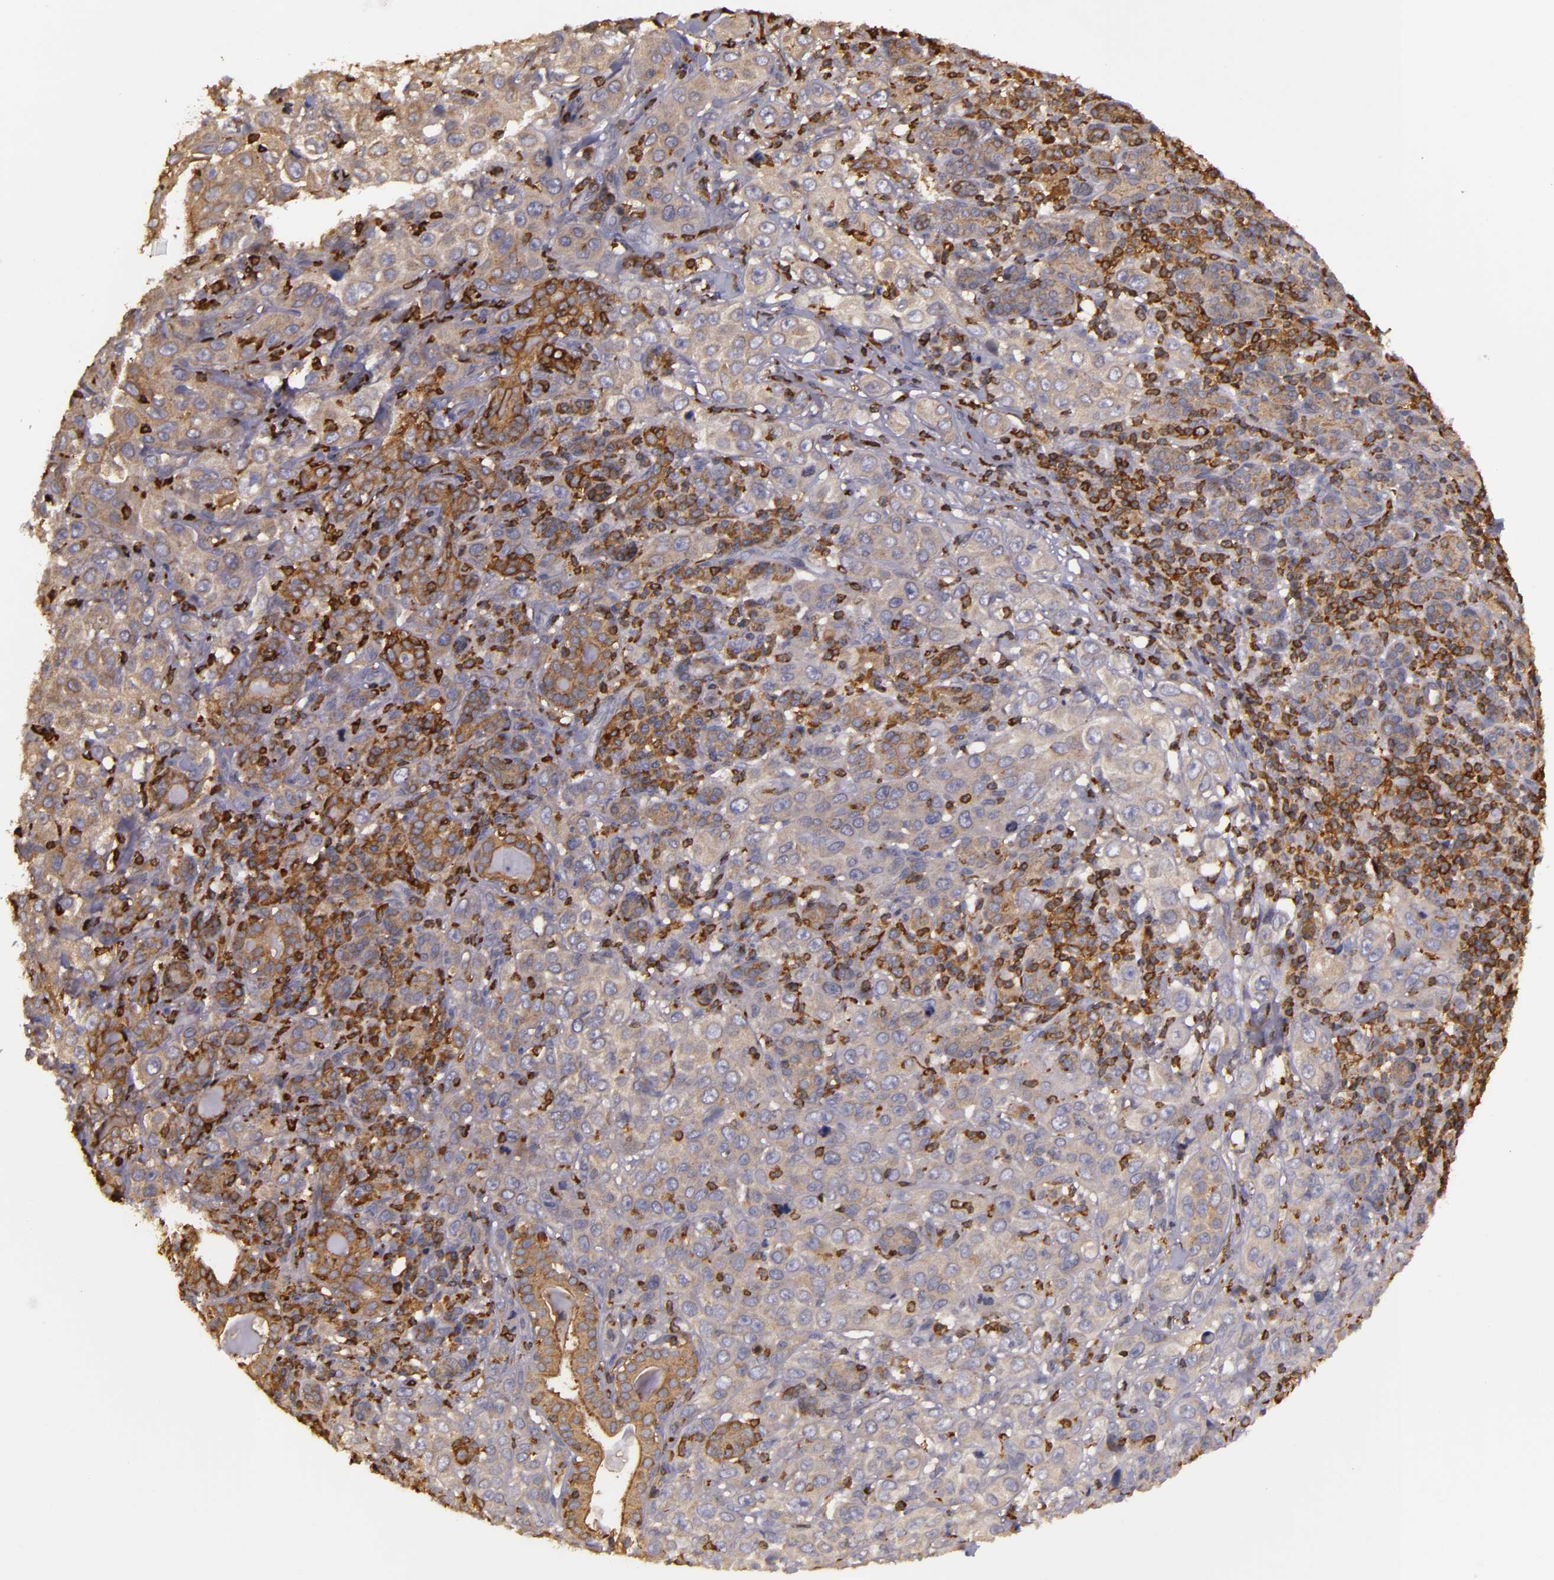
{"staining": {"intensity": "strong", "quantity": "25%-75%", "location": "cytoplasmic/membranous"}, "tissue": "skin cancer", "cell_type": "Tumor cells", "image_type": "cancer", "snomed": [{"axis": "morphology", "description": "Squamous cell carcinoma, NOS"}, {"axis": "topography", "description": "Skin"}], "caption": "This is an image of immunohistochemistry staining of skin squamous cell carcinoma, which shows strong positivity in the cytoplasmic/membranous of tumor cells.", "gene": "SLC9A3R1", "patient": {"sex": "male", "age": 84}}